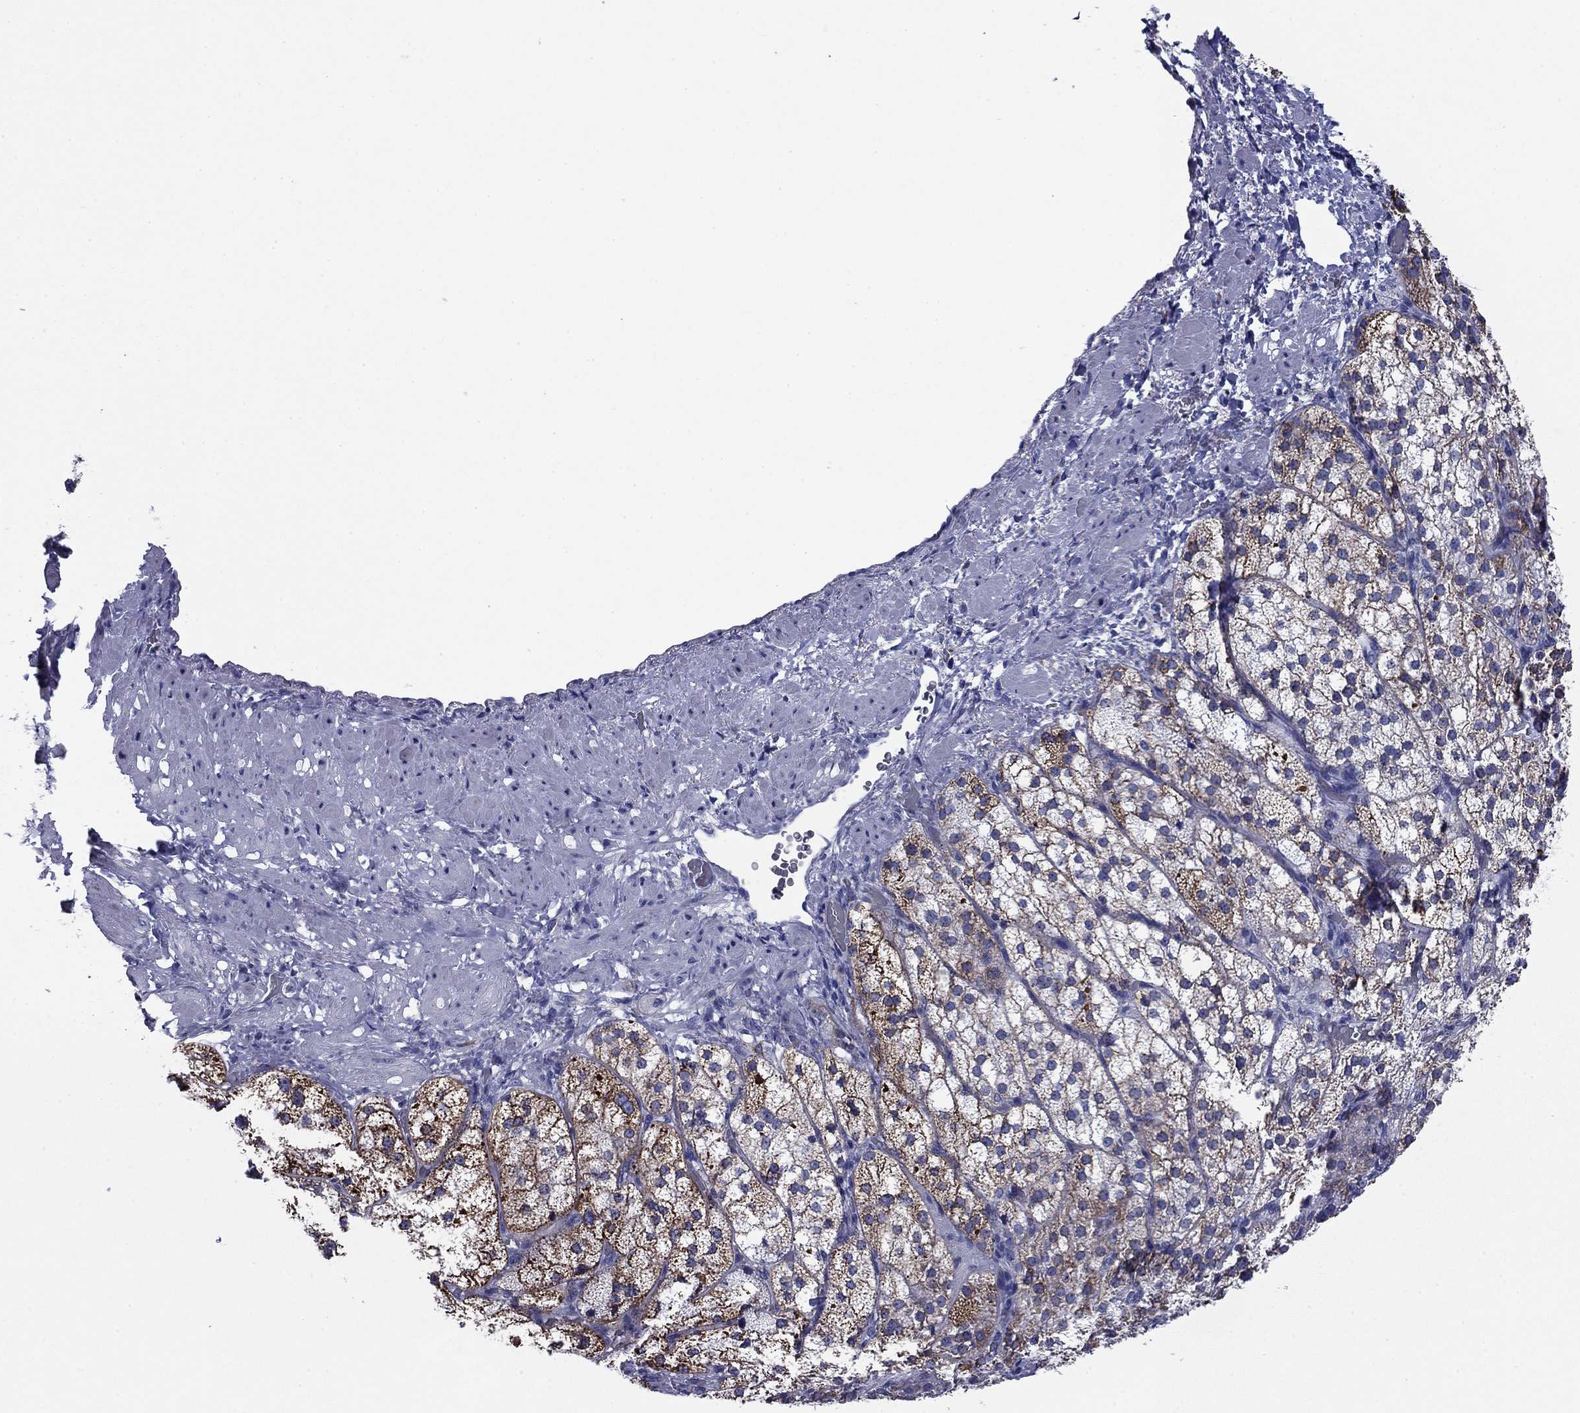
{"staining": {"intensity": "strong", "quantity": "<25%", "location": "cytoplasmic/membranous"}, "tissue": "adrenal gland", "cell_type": "Glandular cells", "image_type": "normal", "snomed": [{"axis": "morphology", "description": "Normal tissue, NOS"}, {"axis": "topography", "description": "Adrenal gland"}], "caption": "A micrograph showing strong cytoplasmic/membranous positivity in approximately <25% of glandular cells in unremarkable adrenal gland, as visualized by brown immunohistochemical staining.", "gene": "ACADSB", "patient": {"sex": "female", "age": 60}}